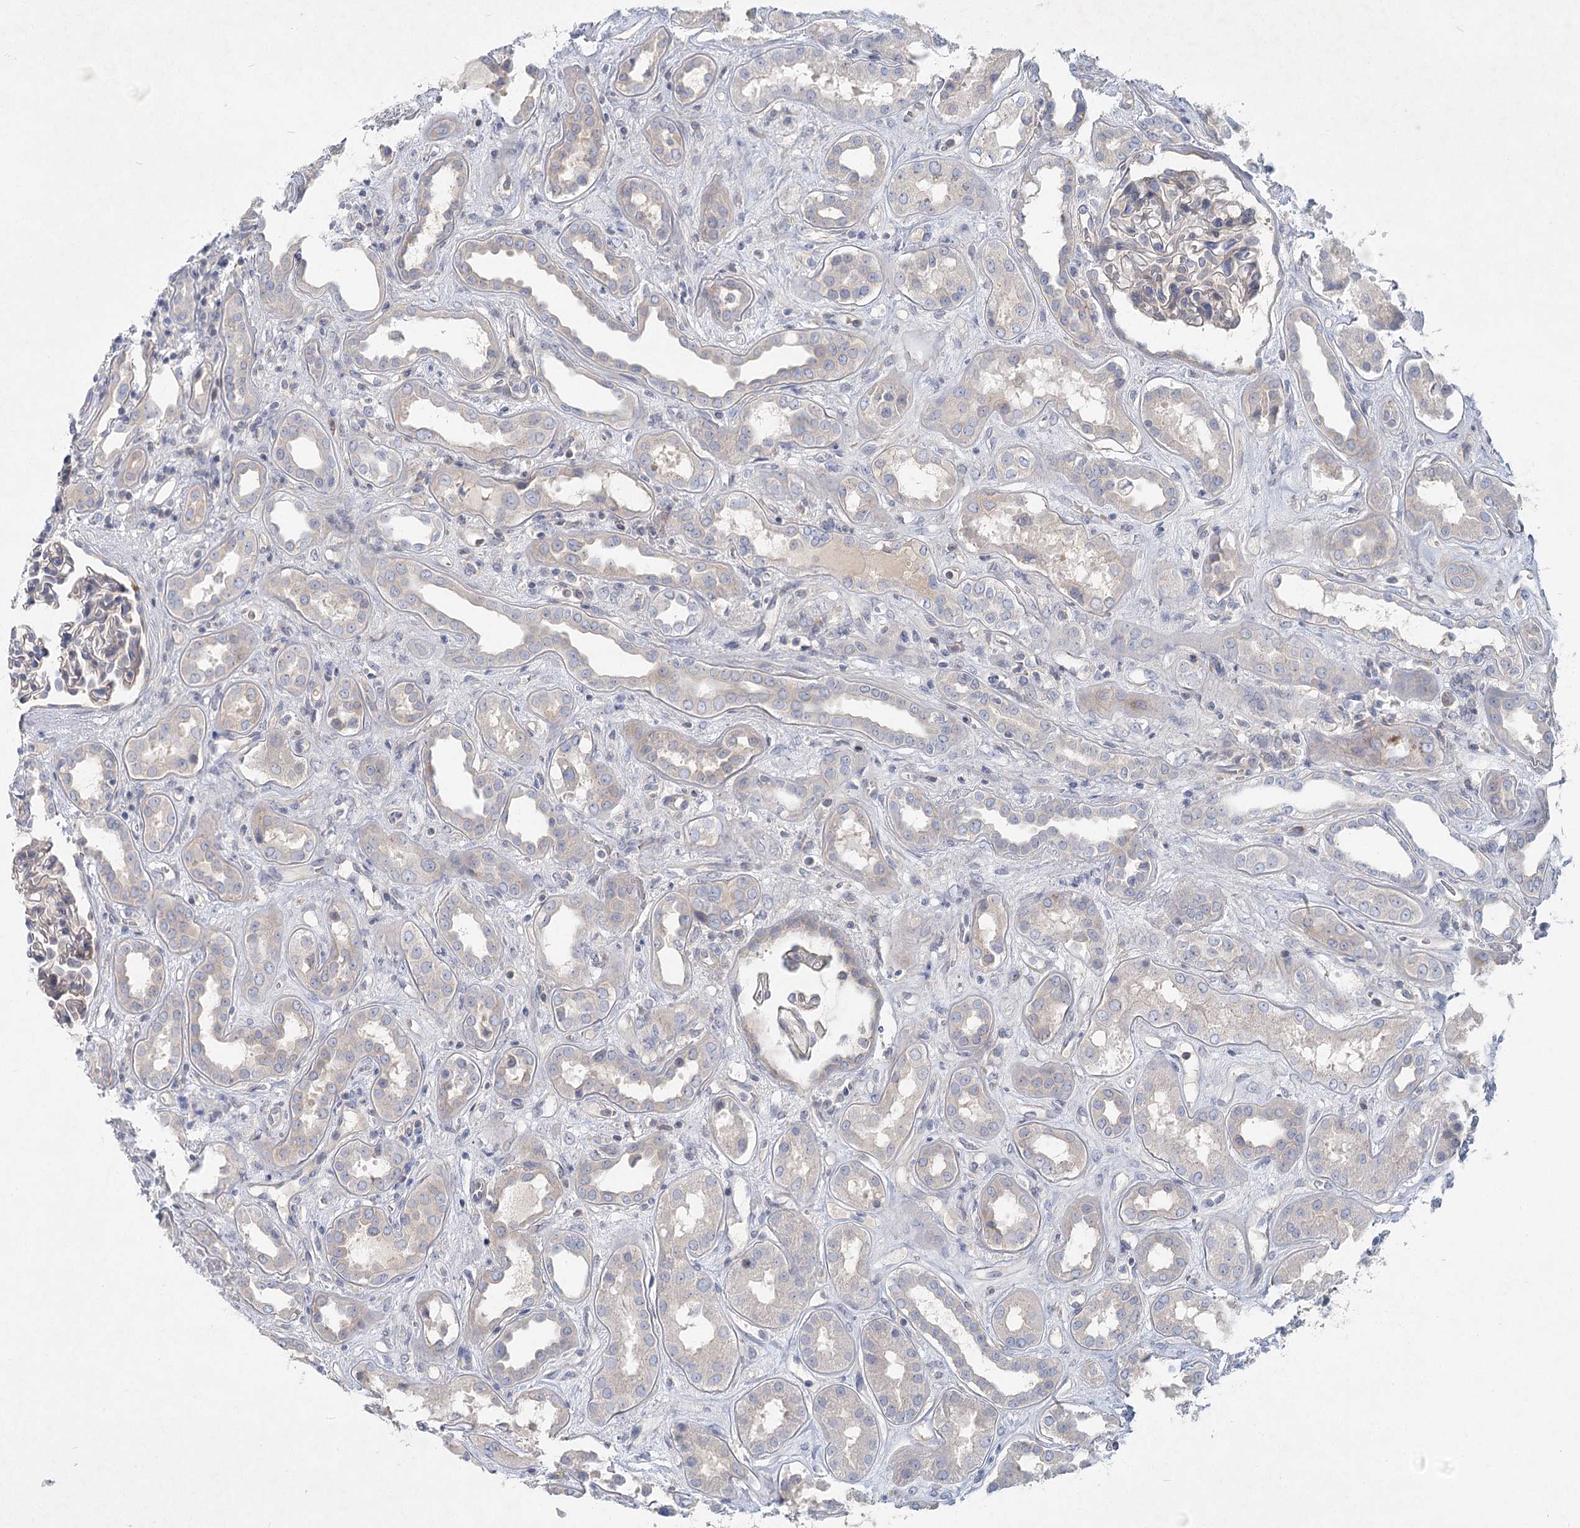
{"staining": {"intensity": "weak", "quantity": "<25%", "location": "cytoplasmic/membranous"}, "tissue": "kidney", "cell_type": "Cells in glomeruli", "image_type": "normal", "snomed": [{"axis": "morphology", "description": "Normal tissue, NOS"}, {"axis": "topography", "description": "Kidney"}], "caption": "Immunohistochemical staining of normal kidney demonstrates no significant positivity in cells in glomeruli.", "gene": "DNMBP", "patient": {"sex": "male", "age": 59}}